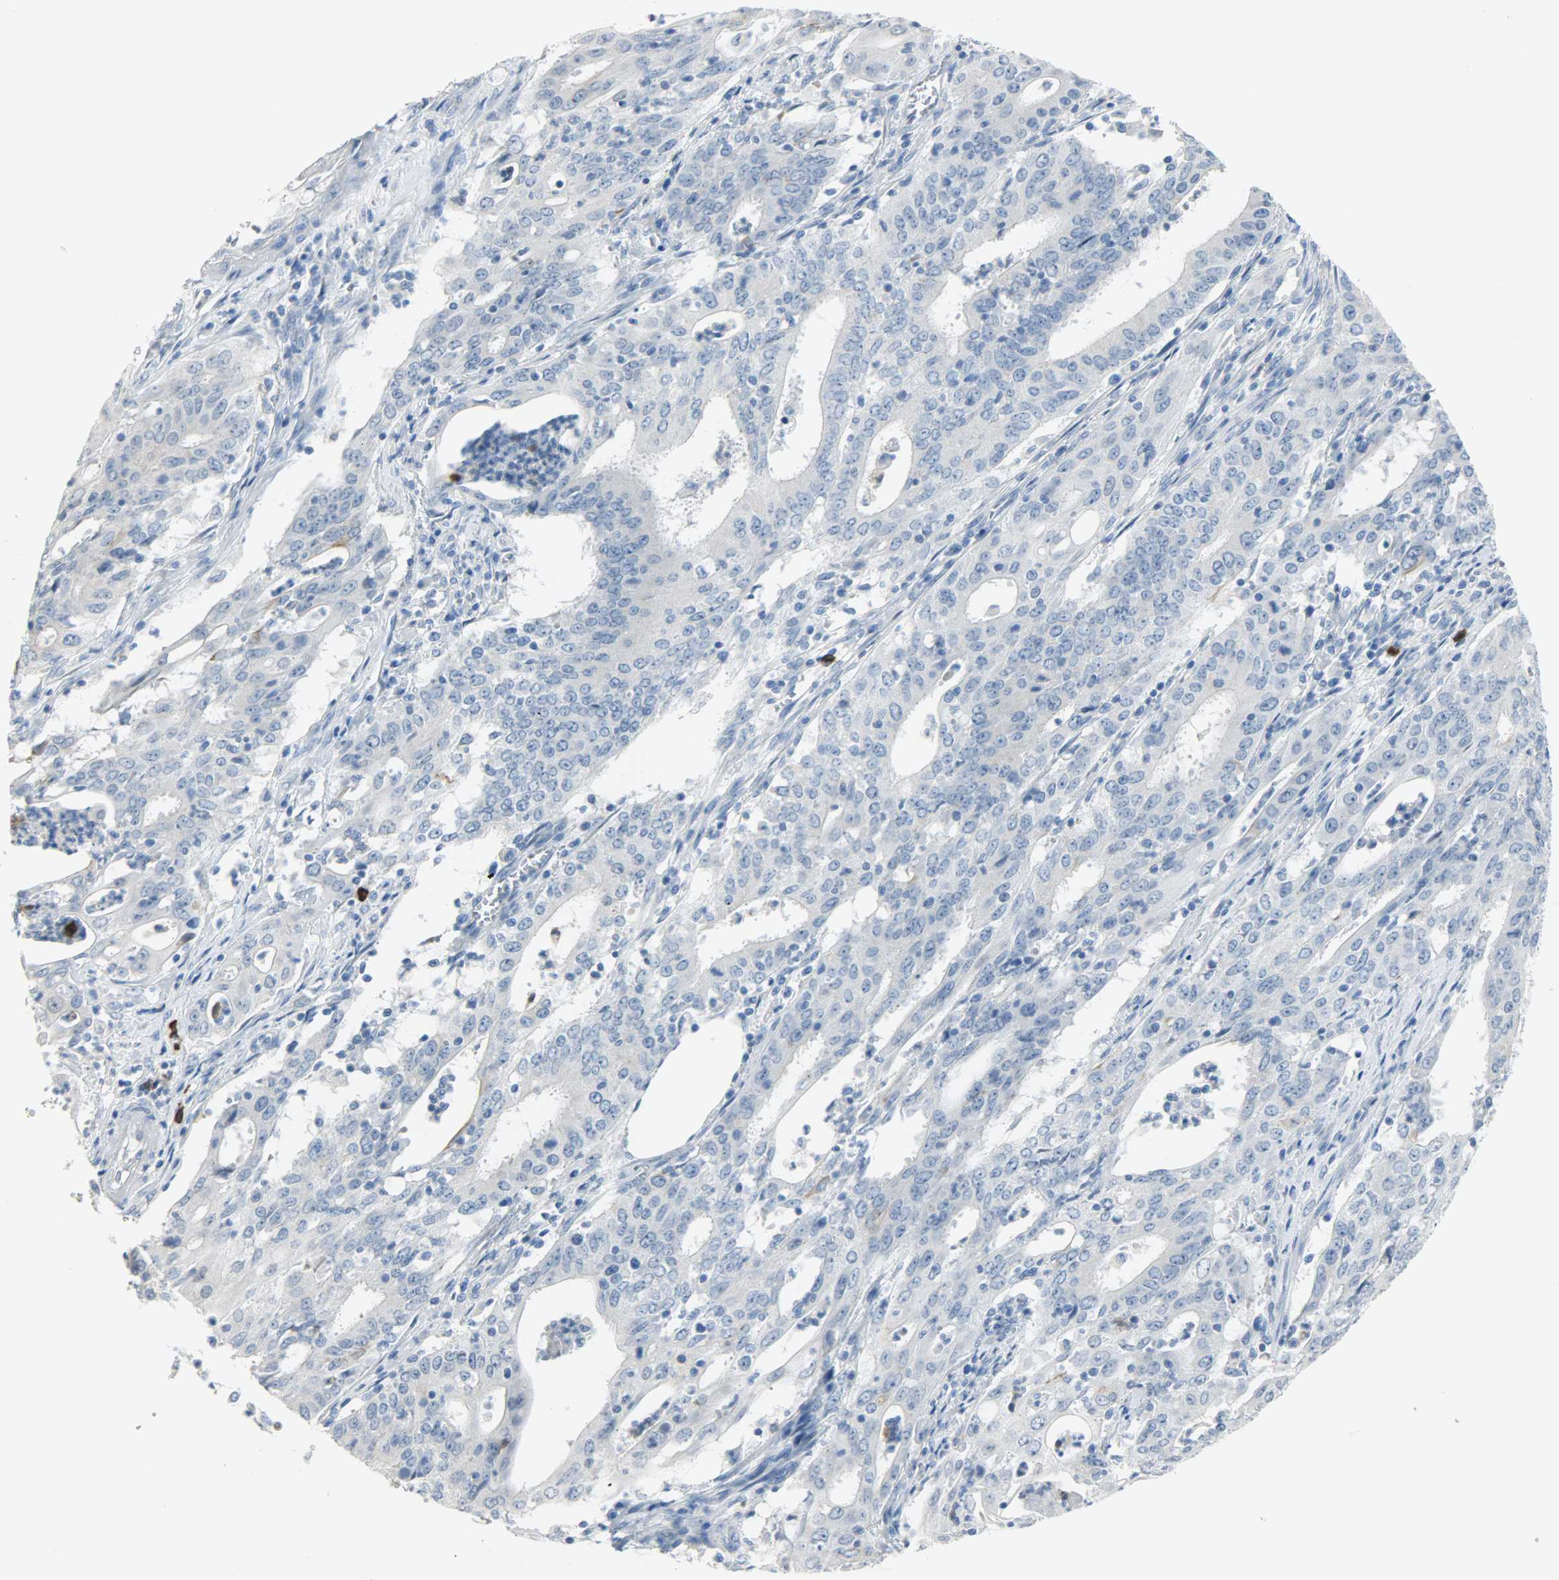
{"staining": {"intensity": "negative", "quantity": "none", "location": "none"}, "tissue": "cervical cancer", "cell_type": "Tumor cells", "image_type": "cancer", "snomed": [{"axis": "morphology", "description": "Adenocarcinoma, NOS"}, {"axis": "topography", "description": "Cervix"}], "caption": "IHC image of adenocarcinoma (cervical) stained for a protein (brown), which demonstrates no positivity in tumor cells. (DAB (3,3'-diaminobenzidine) IHC visualized using brightfield microscopy, high magnification).", "gene": "CEBPE", "patient": {"sex": "female", "age": 44}}